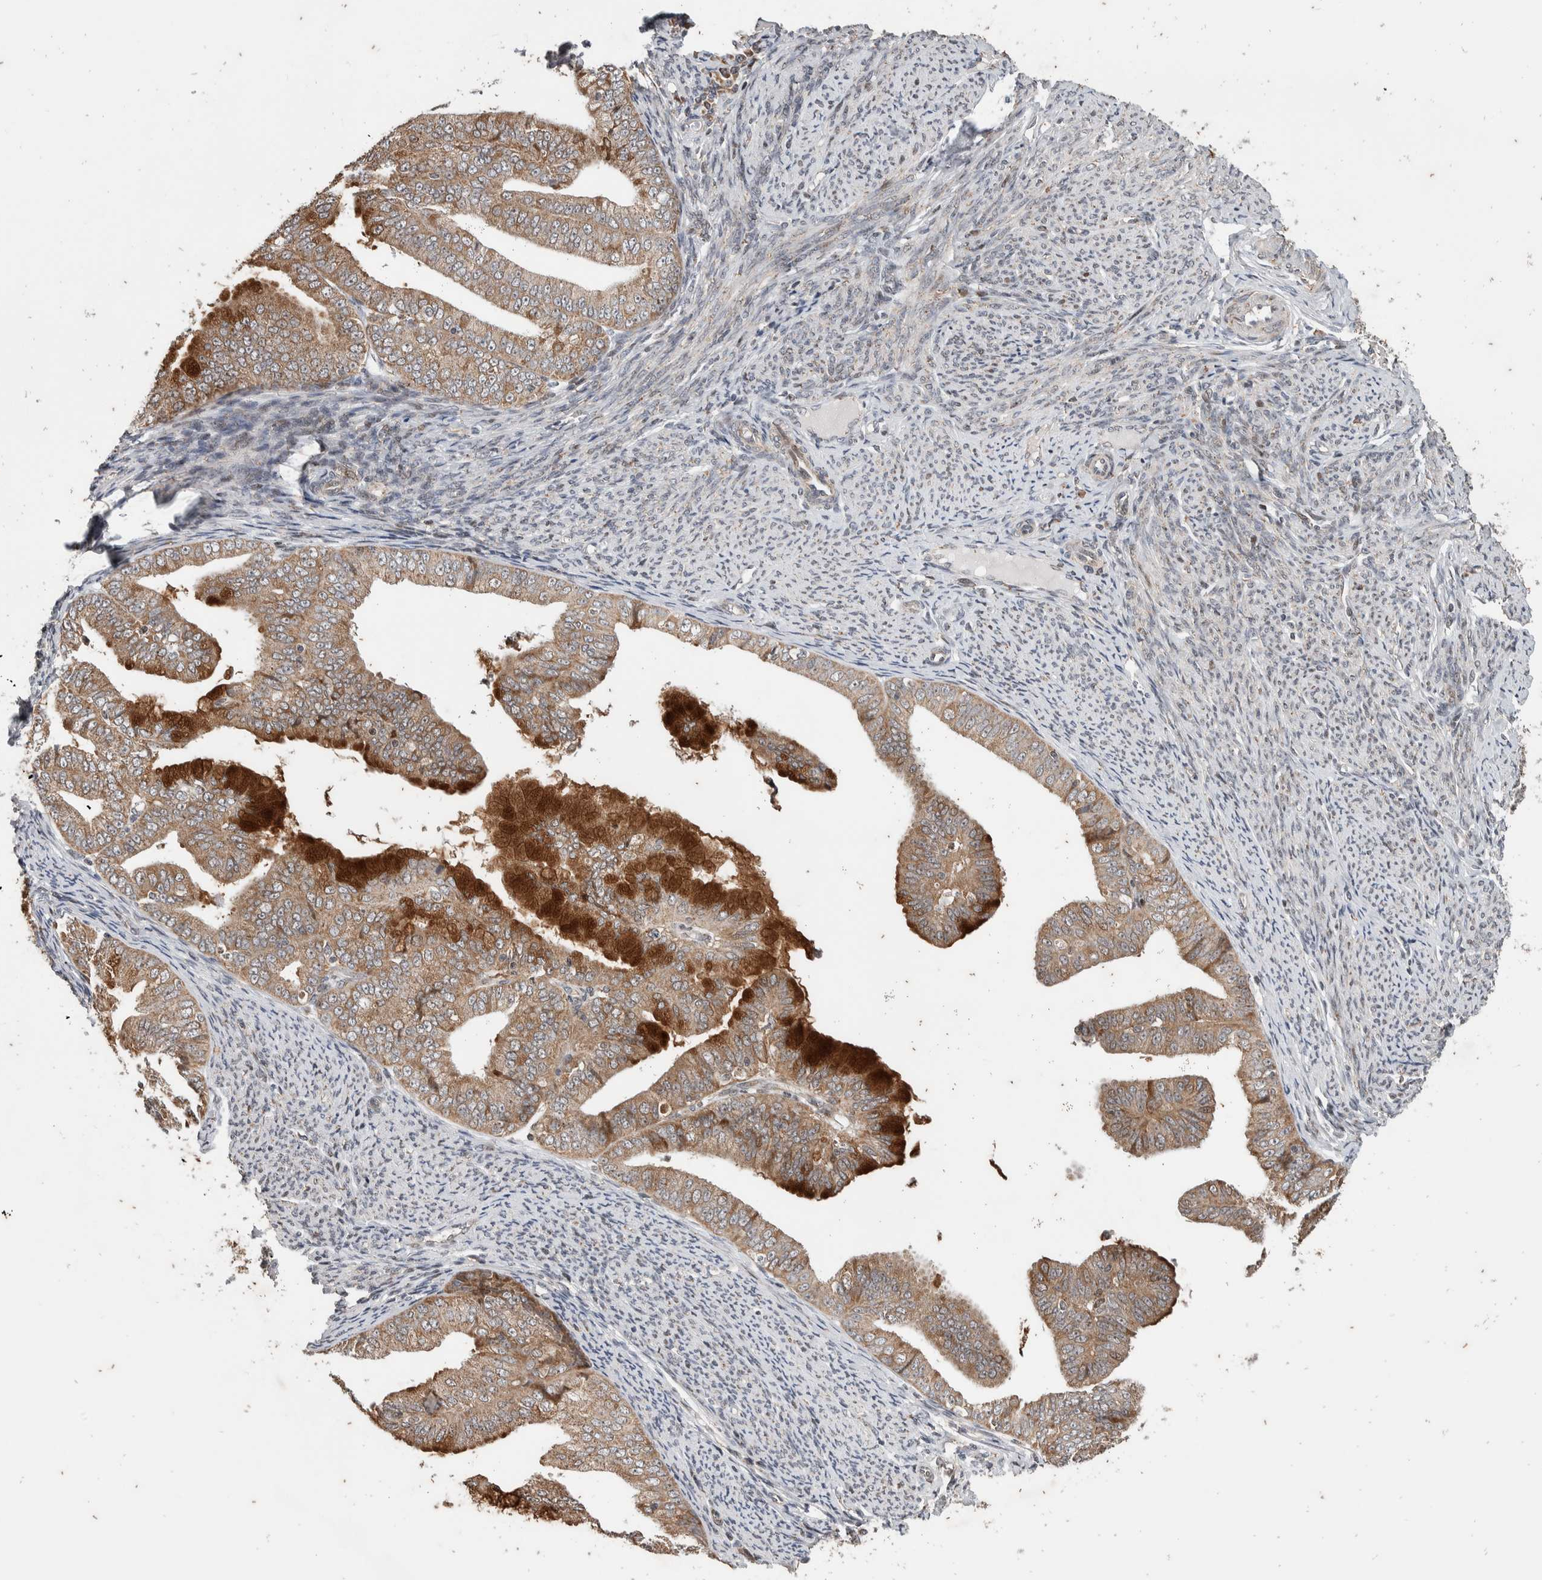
{"staining": {"intensity": "strong", "quantity": "25%-75%", "location": "cytoplasmic/membranous"}, "tissue": "endometrial cancer", "cell_type": "Tumor cells", "image_type": "cancer", "snomed": [{"axis": "morphology", "description": "Adenocarcinoma, NOS"}, {"axis": "topography", "description": "Endometrium"}], "caption": "Human adenocarcinoma (endometrial) stained for a protein (brown) displays strong cytoplasmic/membranous positive staining in approximately 25%-75% of tumor cells.", "gene": "ATXN7L1", "patient": {"sex": "female", "age": 63}}